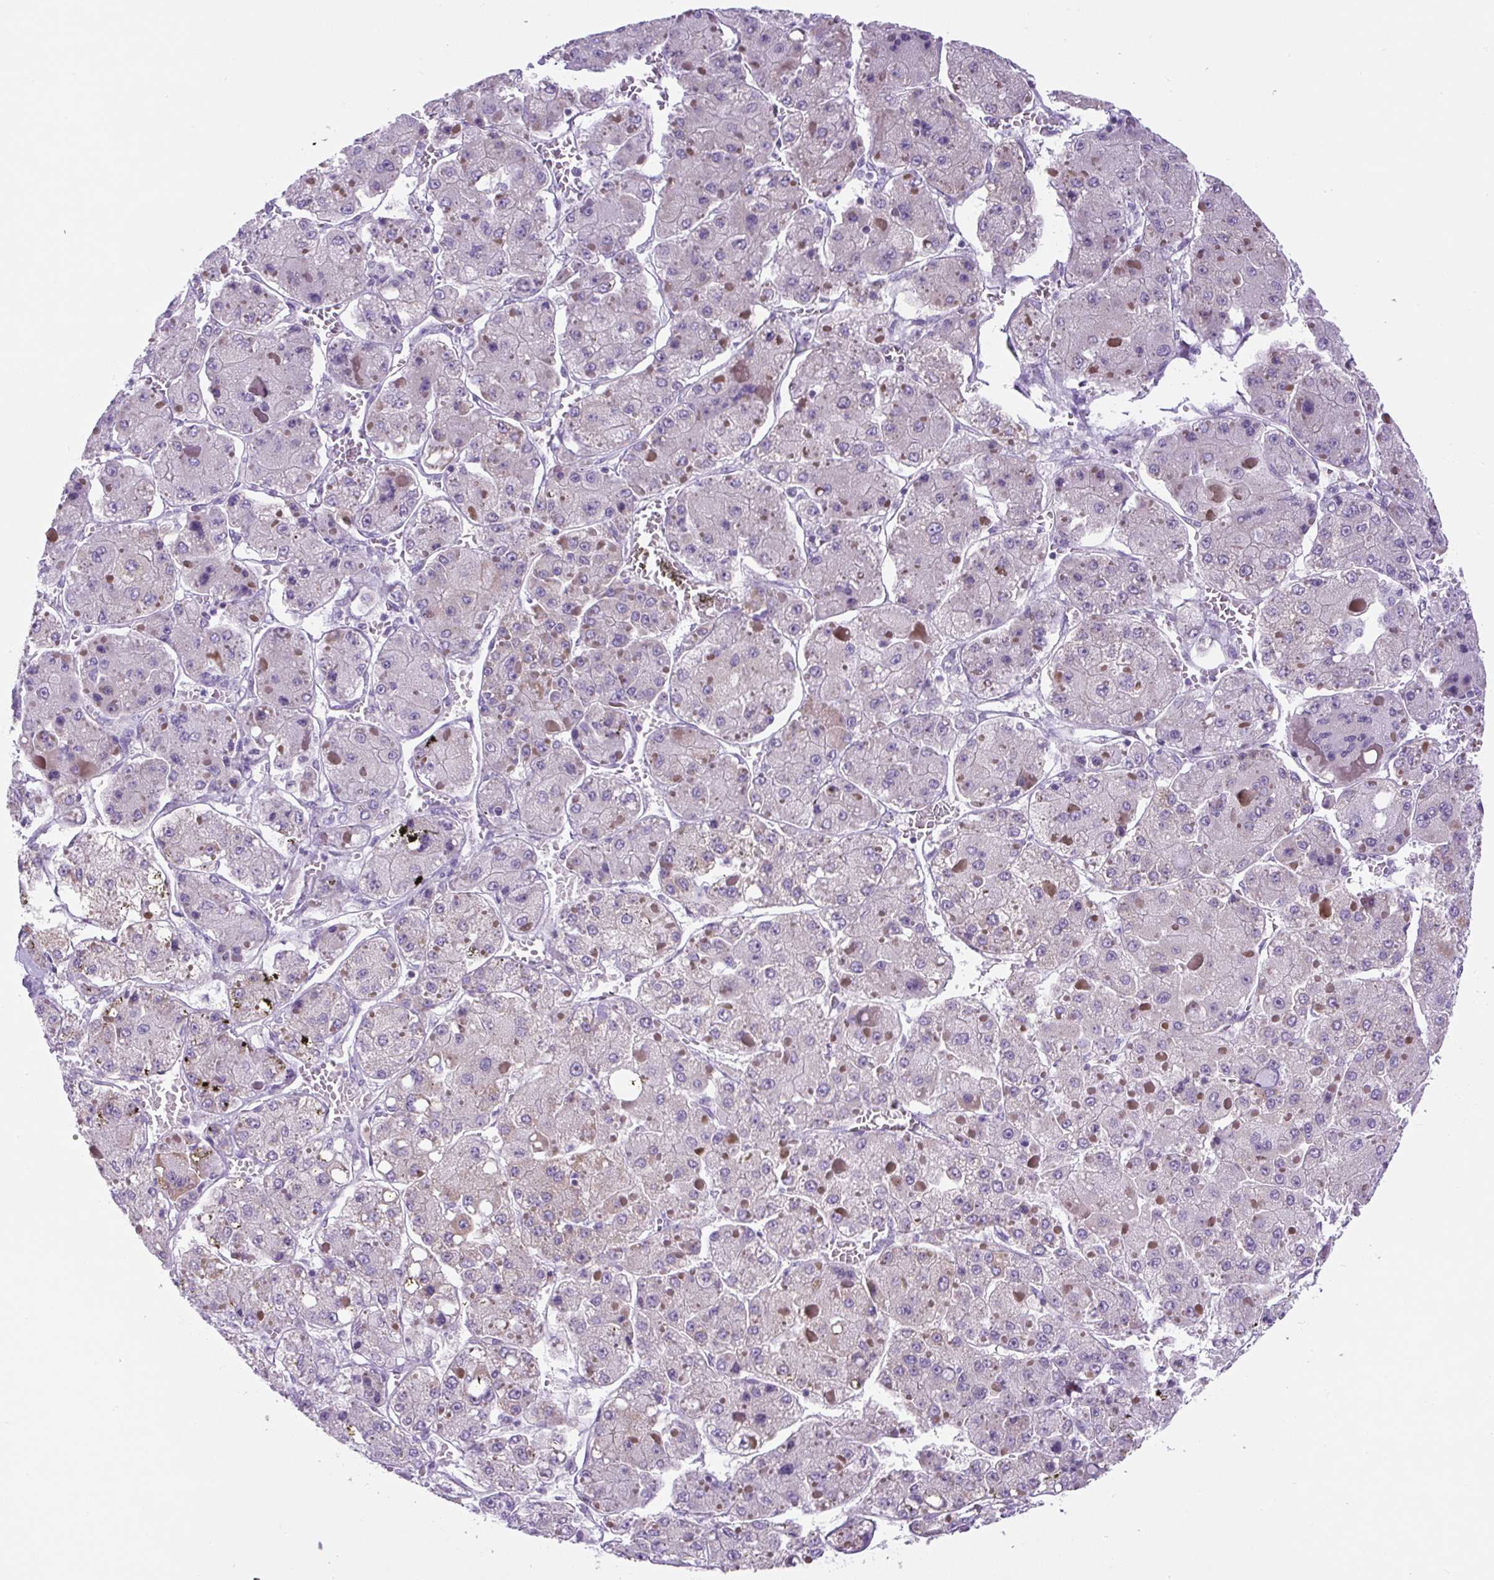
{"staining": {"intensity": "negative", "quantity": "none", "location": "none"}, "tissue": "liver cancer", "cell_type": "Tumor cells", "image_type": "cancer", "snomed": [{"axis": "morphology", "description": "Carcinoma, Hepatocellular, NOS"}, {"axis": "topography", "description": "Liver"}], "caption": "A high-resolution image shows IHC staining of liver cancer, which exhibits no significant expression in tumor cells.", "gene": "ADAMTS19", "patient": {"sex": "female", "age": 73}}